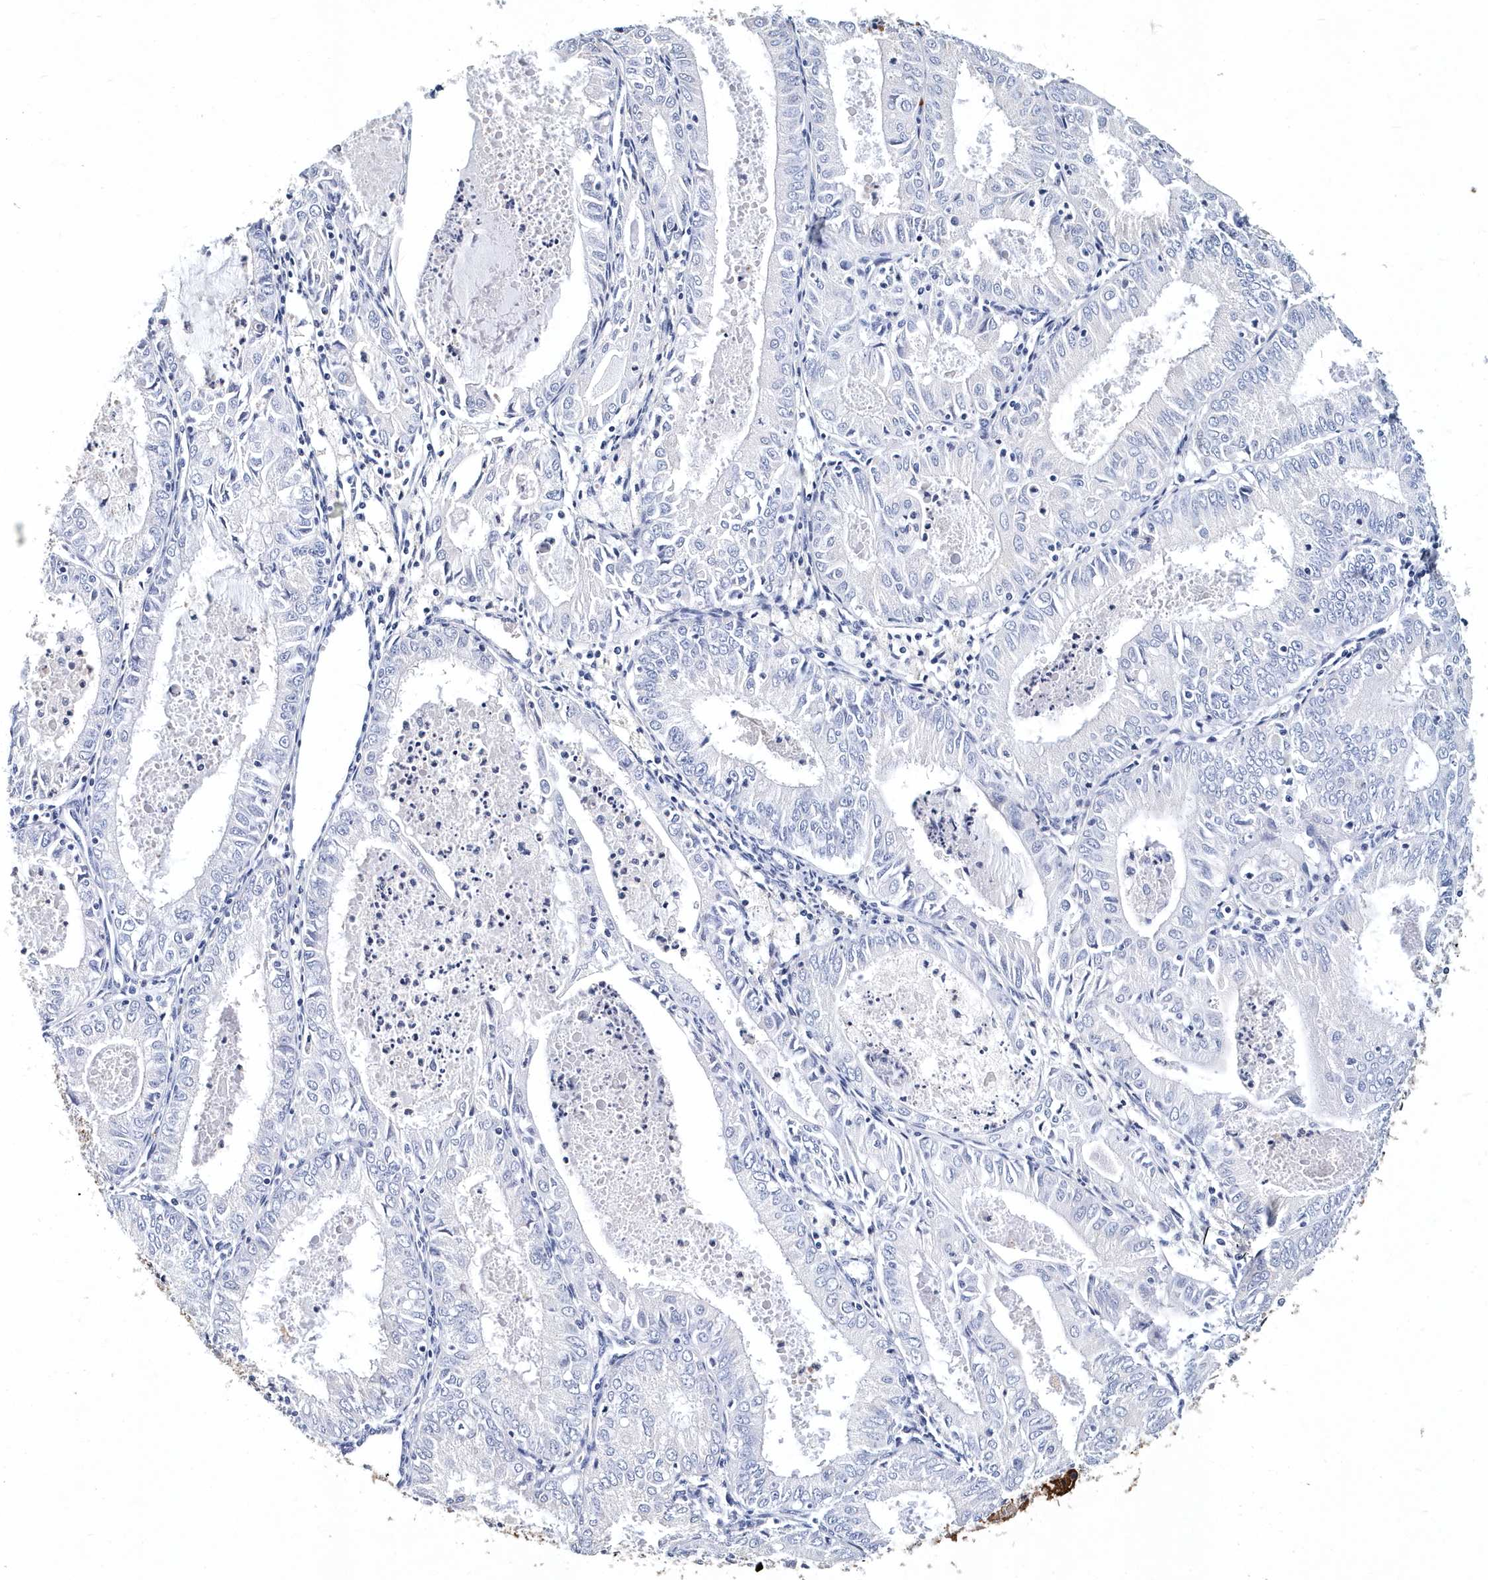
{"staining": {"intensity": "negative", "quantity": "none", "location": "none"}, "tissue": "endometrial cancer", "cell_type": "Tumor cells", "image_type": "cancer", "snomed": [{"axis": "morphology", "description": "Adenocarcinoma, NOS"}, {"axis": "topography", "description": "Endometrium"}], "caption": "Immunohistochemistry photomicrograph of neoplastic tissue: endometrial cancer stained with DAB (3,3'-diaminobenzidine) demonstrates no significant protein staining in tumor cells.", "gene": "ITGA2B", "patient": {"sex": "female", "age": 57}}